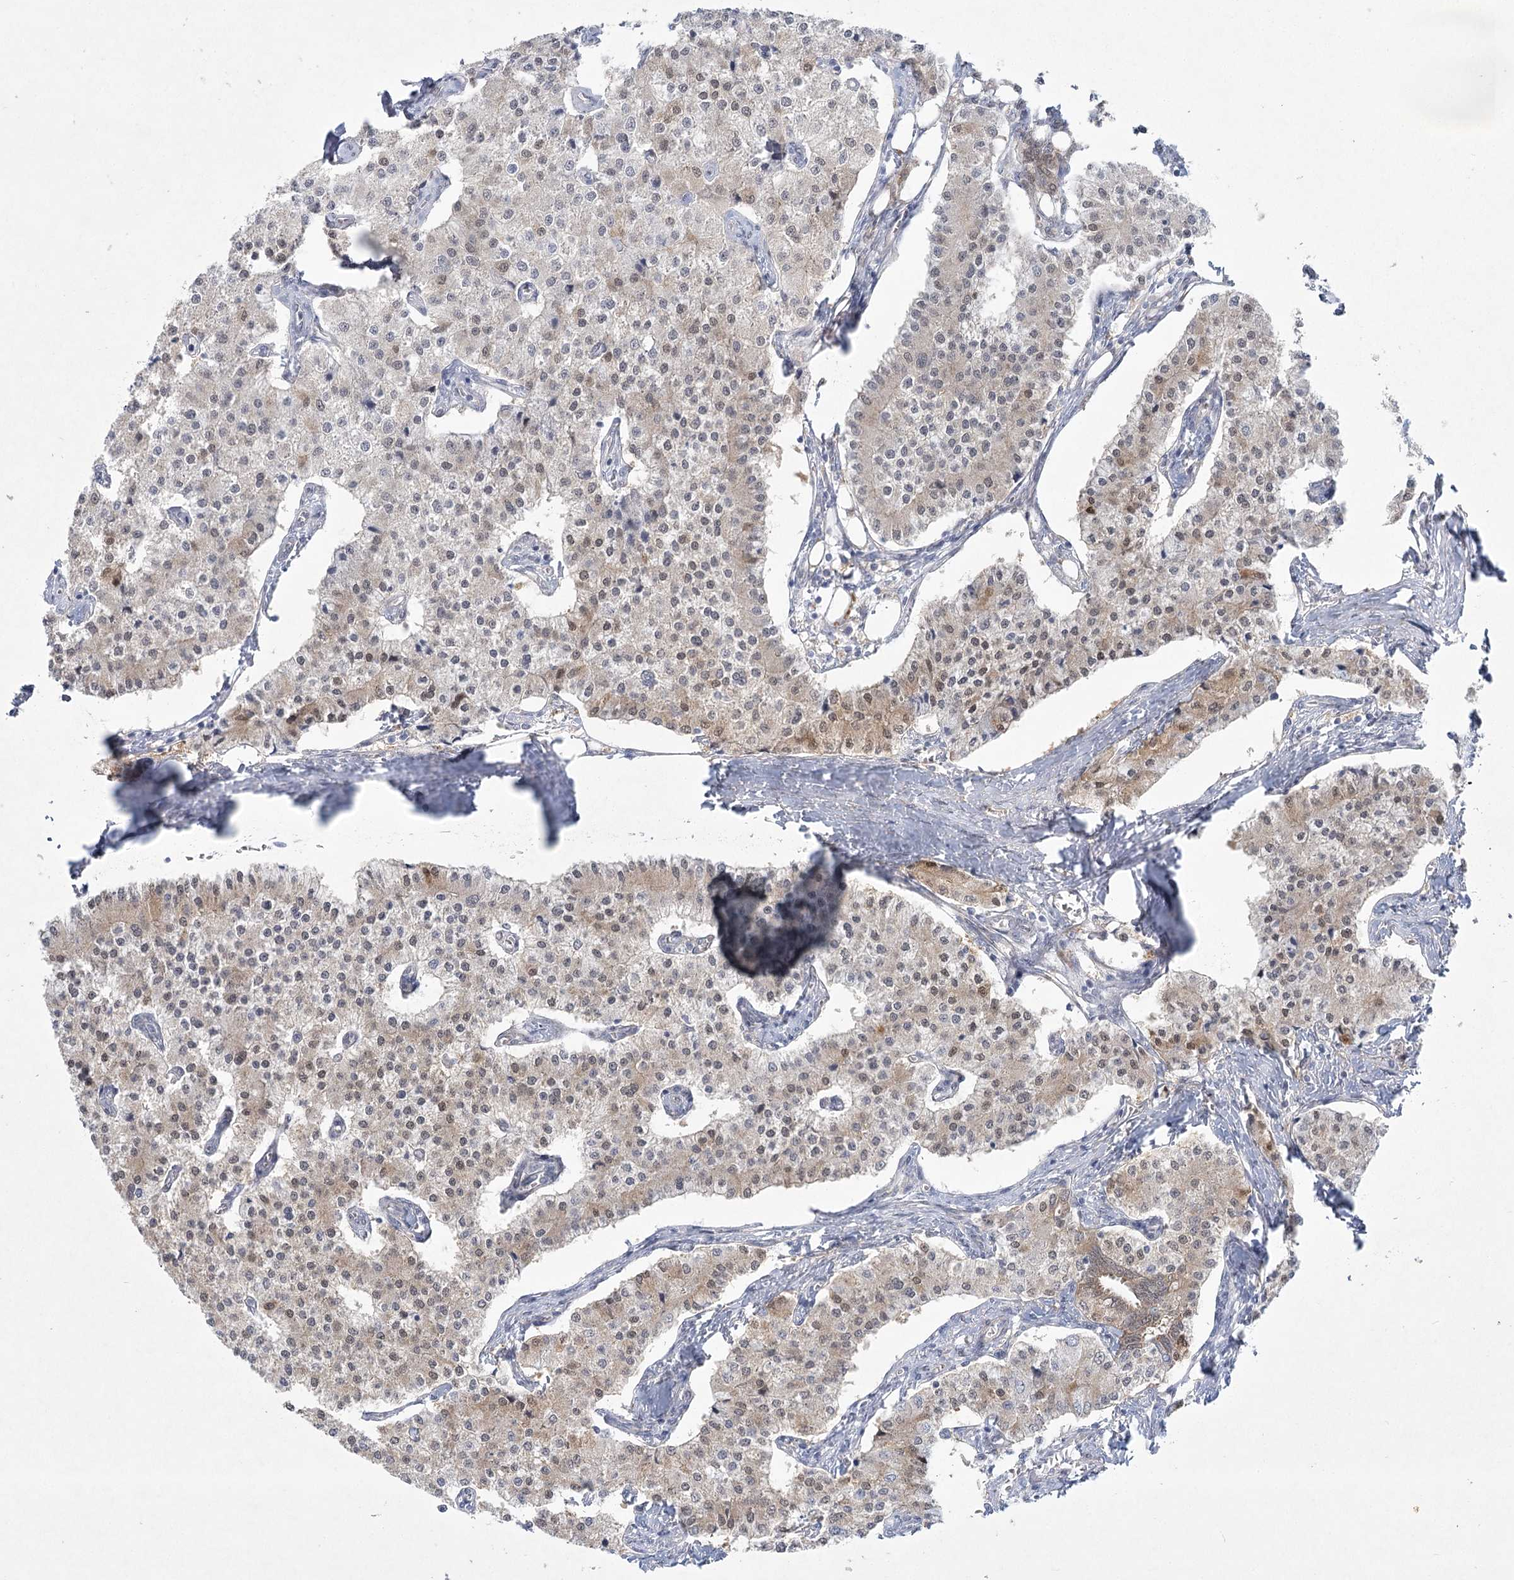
{"staining": {"intensity": "weak", "quantity": "<25%", "location": "cytoplasmic/membranous"}, "tissue": "carcinoid", "cell_type": "Tumor cells", "image_type": "cancer", "snomed": [{"axis": "morphology", "description": "Carcinoid, malignant, NOS"}, {"axis": "topography", "description": "Colon"}], "caption": "DAB immunohistochemical staining of human carcinoid displays no significant positivity in tumor cells. Nuclei are stained in blue.", "gene": "AAMDC", "patient": {"sex": "female", "age": 52}}